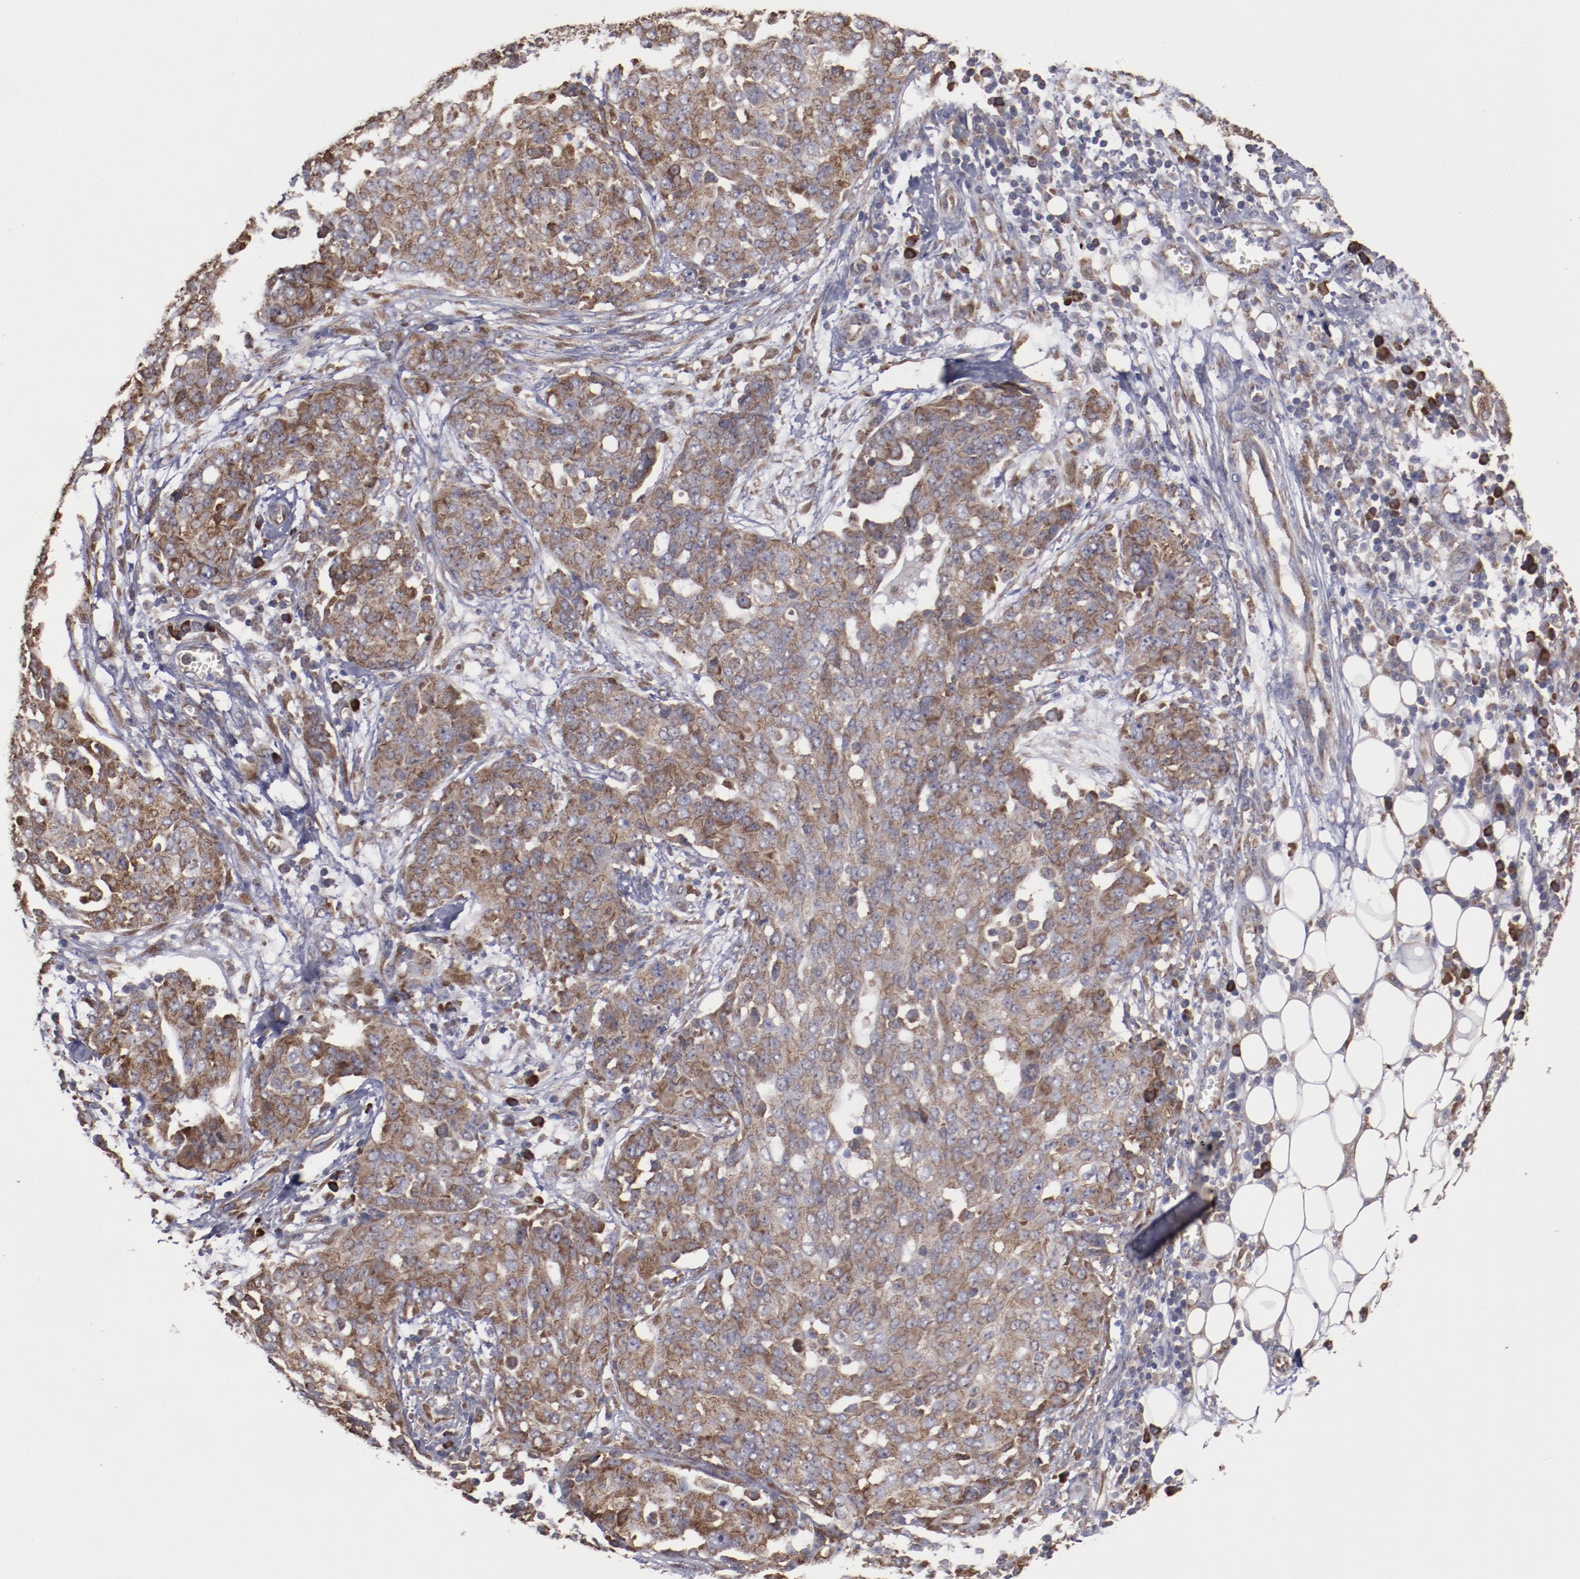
{"staining": {"intensity": "moderate", "quantity": ">75%", "location": "cytoplasmic/membranous"}, "tissue": "ovarian cancer", "cell_type": "Tumor cells", "image_type": "cancer", "snomed": [{"axis": "morphology", "description": "Cystadenocarcinoma, serous, NOS"}, {"axis": "topography", "description": "Soft tissue"}, {"axis": "topography", "description": "Ovary"}], "caption": "Moderate cytoplasmic/membranous protein staining is present in approximately >75% of tumor cells in serous cystadenocarcinoma (ovarian).", "gene": "RPS4Y1", "patient": {"sex": "female", "age": 57}}